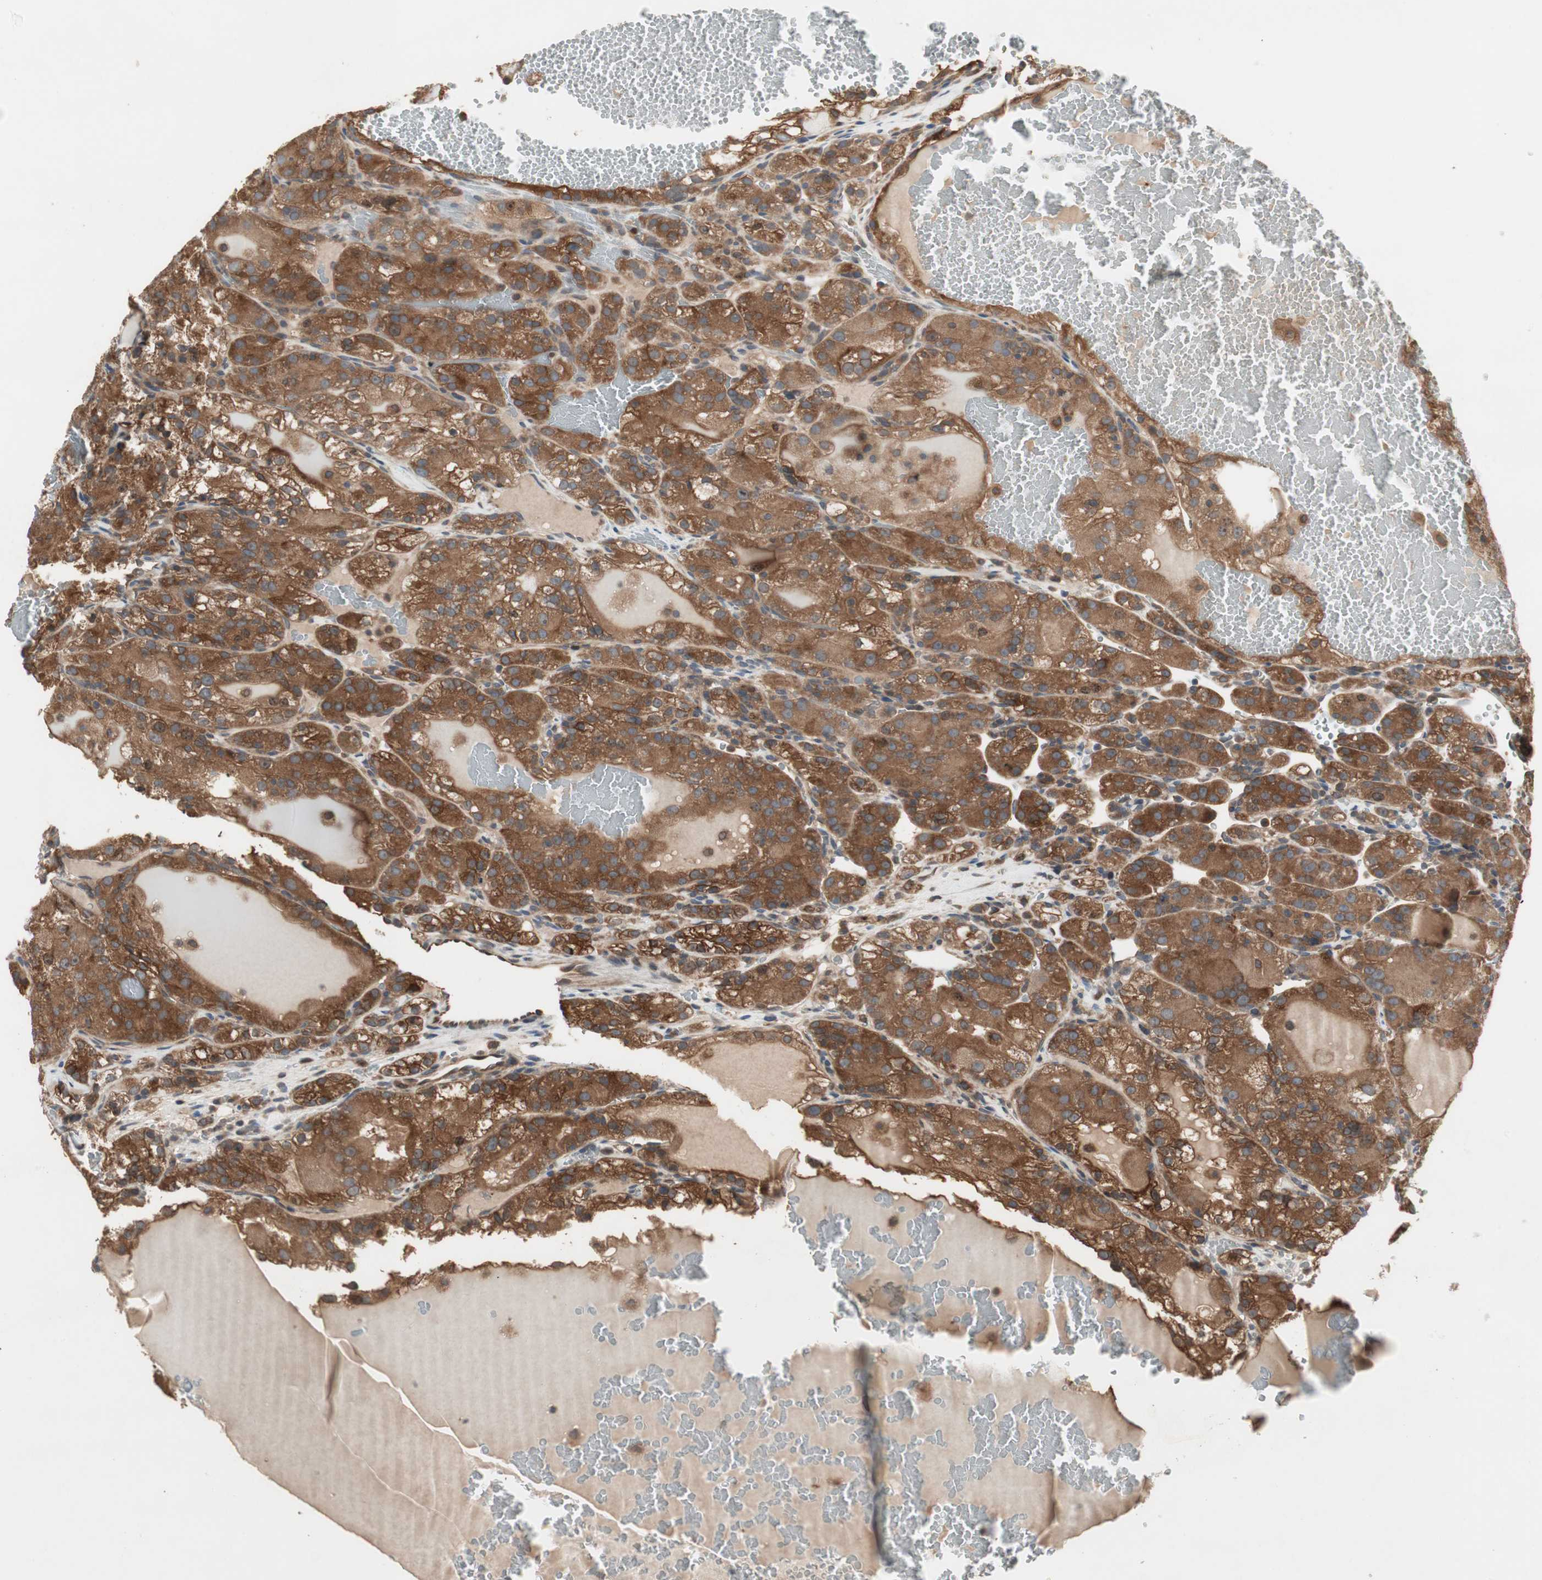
{"staining": {"intensity": "strong", "quantity": ">75%", "location": "cytoplasmic/membranous"}, "tissue": "renal cancer", "cell_type": "Tumor cells", "image_type": "cancer", "snomed": [{"axis": "morphology", "description": "Normal tissue, NOS"}, {"axis": "morphology", "description": "Adenocarcinoma, NOS"}, {"axis": "topography", "description": "Kidney"}], "caption": "Strong cytoplasmic/membranous positivity for a protein is appreciated in about >75% of tumor cells of renal cancer (adenocarcinoma) using immunohistochemistry.", "gene": "ATP6AP2", "patient": {"sex": "male", "age": 61}}